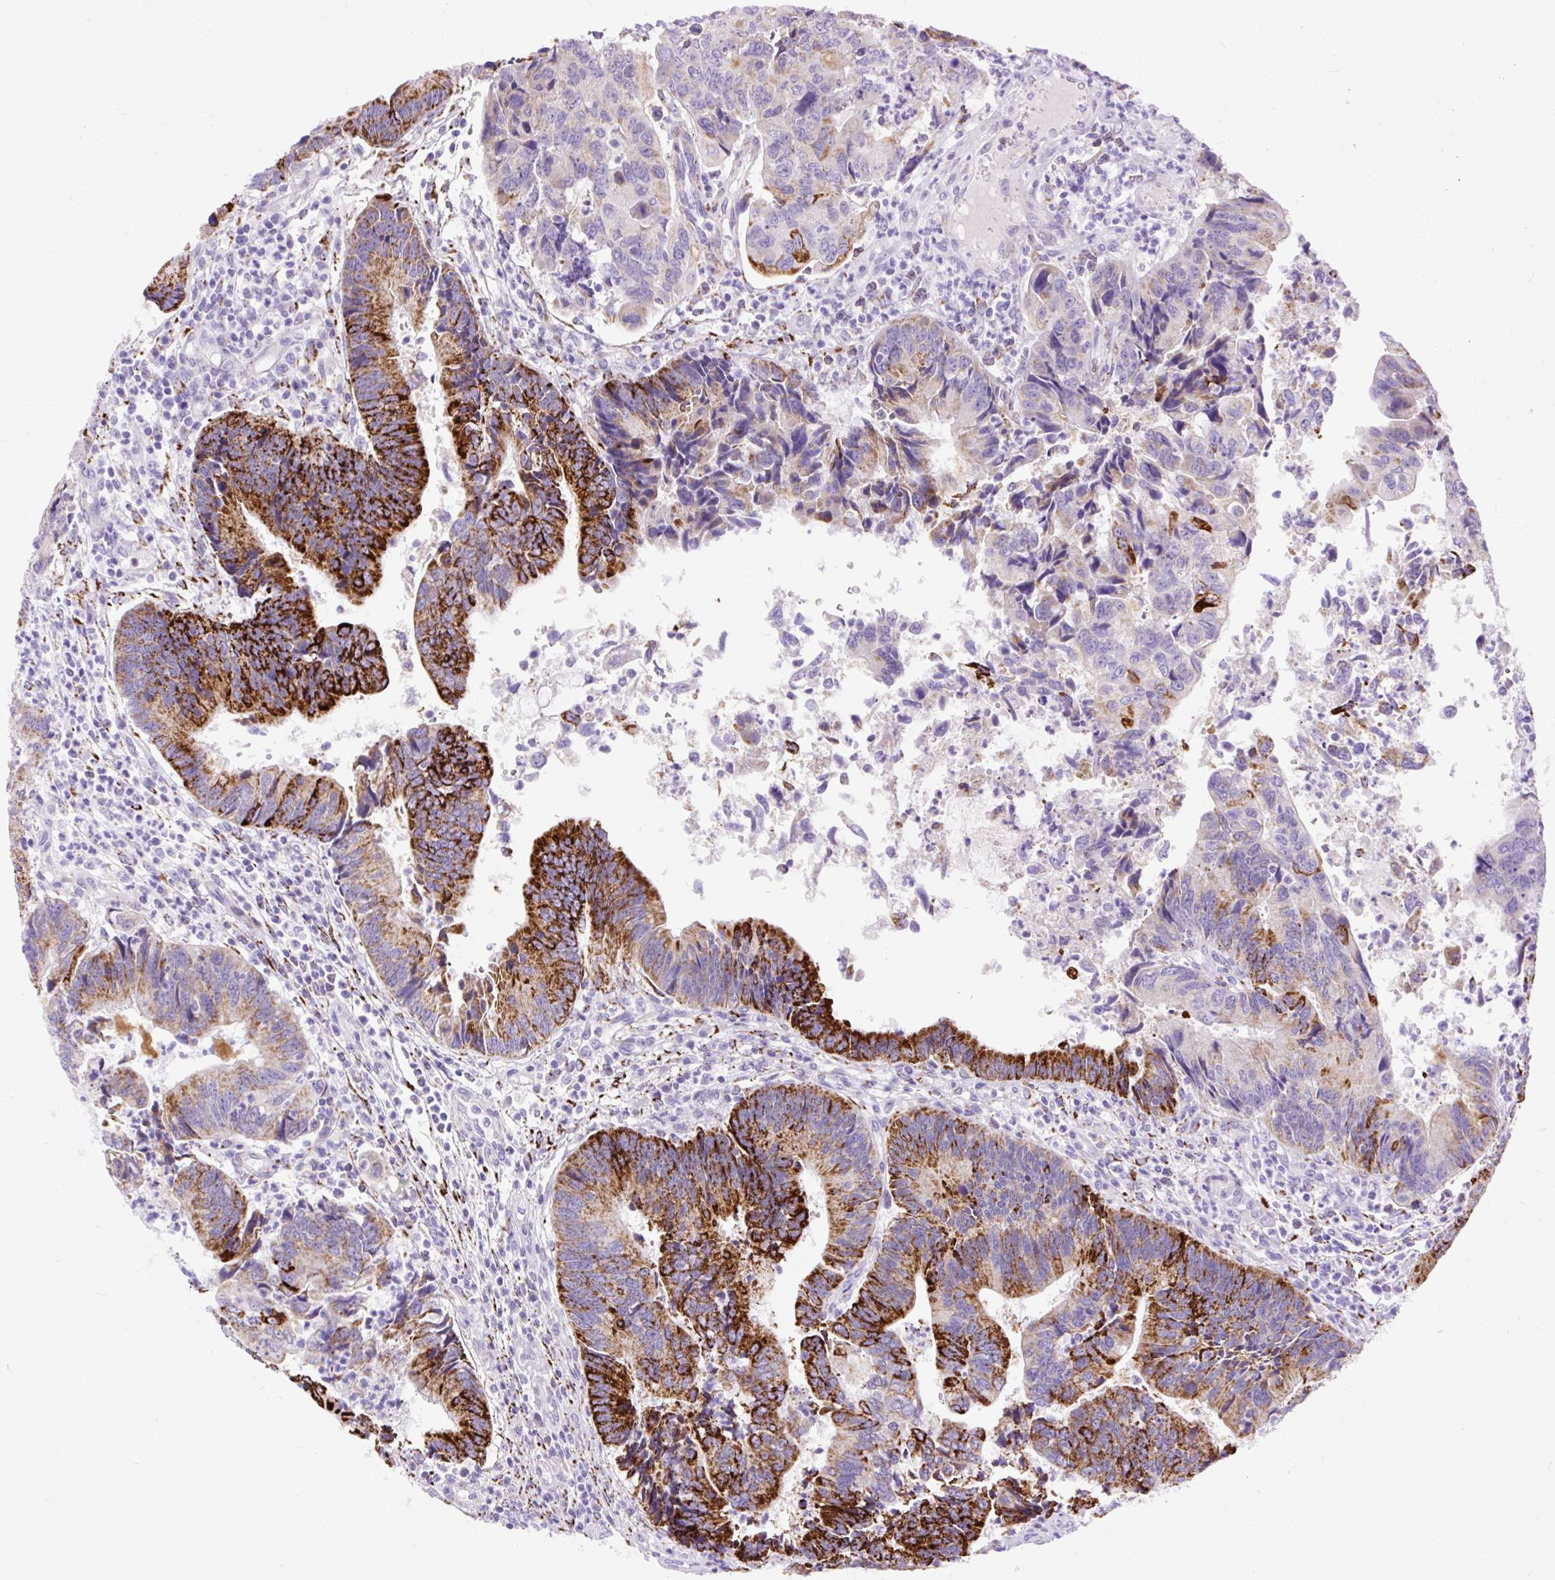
{"staining": {"intensity": "strong", "quantity": "25%-75%", "location": "cytoplasmic/membranous"}, "tissue": "colorectal cancer", "cell_type": "Tumor cells", "image_type": "cancer", "snomed": [{"axis": "morphology", "description": "Adenocarcinoma, NOS"}, {"axis": "topography", "description": "Colon"}], "caption": "The immunohistochemical stain highlights strong cytoplasmic/membranous positivity in tumor cells of colorectal cancer (adenocarcinoma) tissue.", "gene": "ZNF256", "patient": {"sex": "female", "age": 67}}